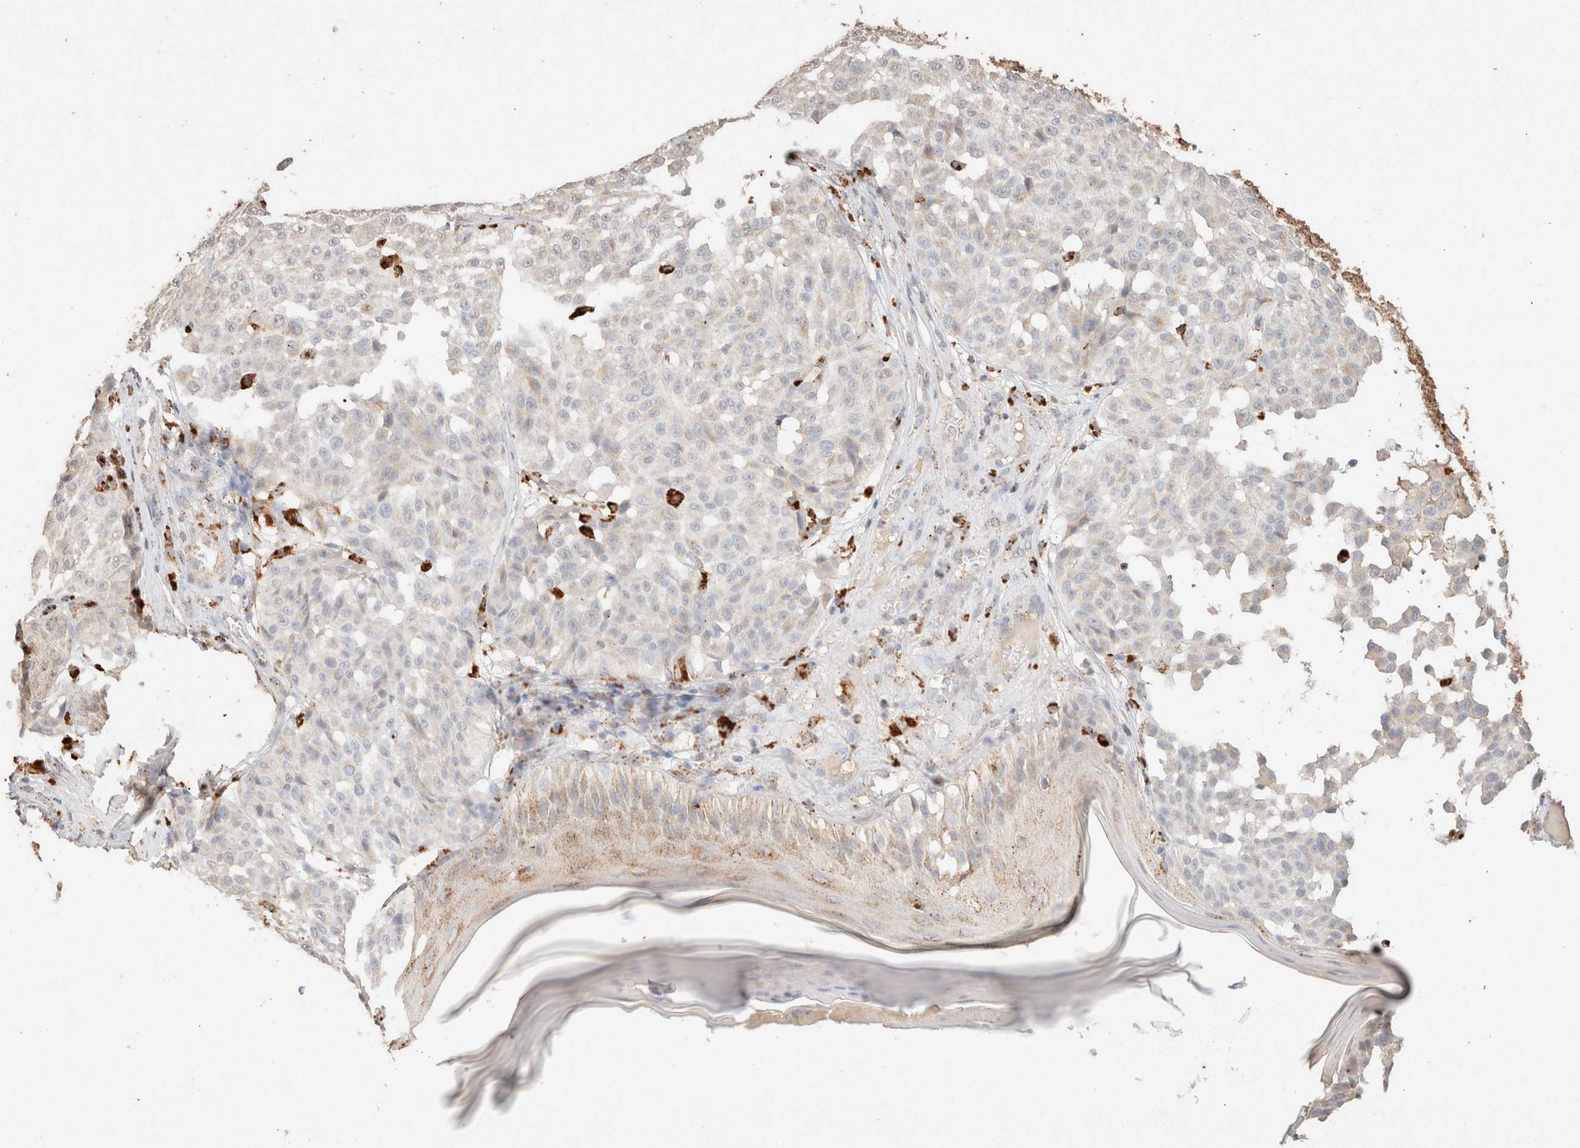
{"staining": {"intensity": "negative", "quantity": "none", "location": "none"}, "tissue": "melanoma", "cell_type": "Tumor cells", "image_type": "cancer", "snomed": [{"axis": "morphology", "description": "Malignant melanoma, NOS"}, {"axis": "topography", "description": "Skin"}], "caption": "Histopathology image shows no protein staining in tumor cells of malignant melanoma tissue.", "gene": "CTSC", "patient": {"sex": "female", "age": 46}}